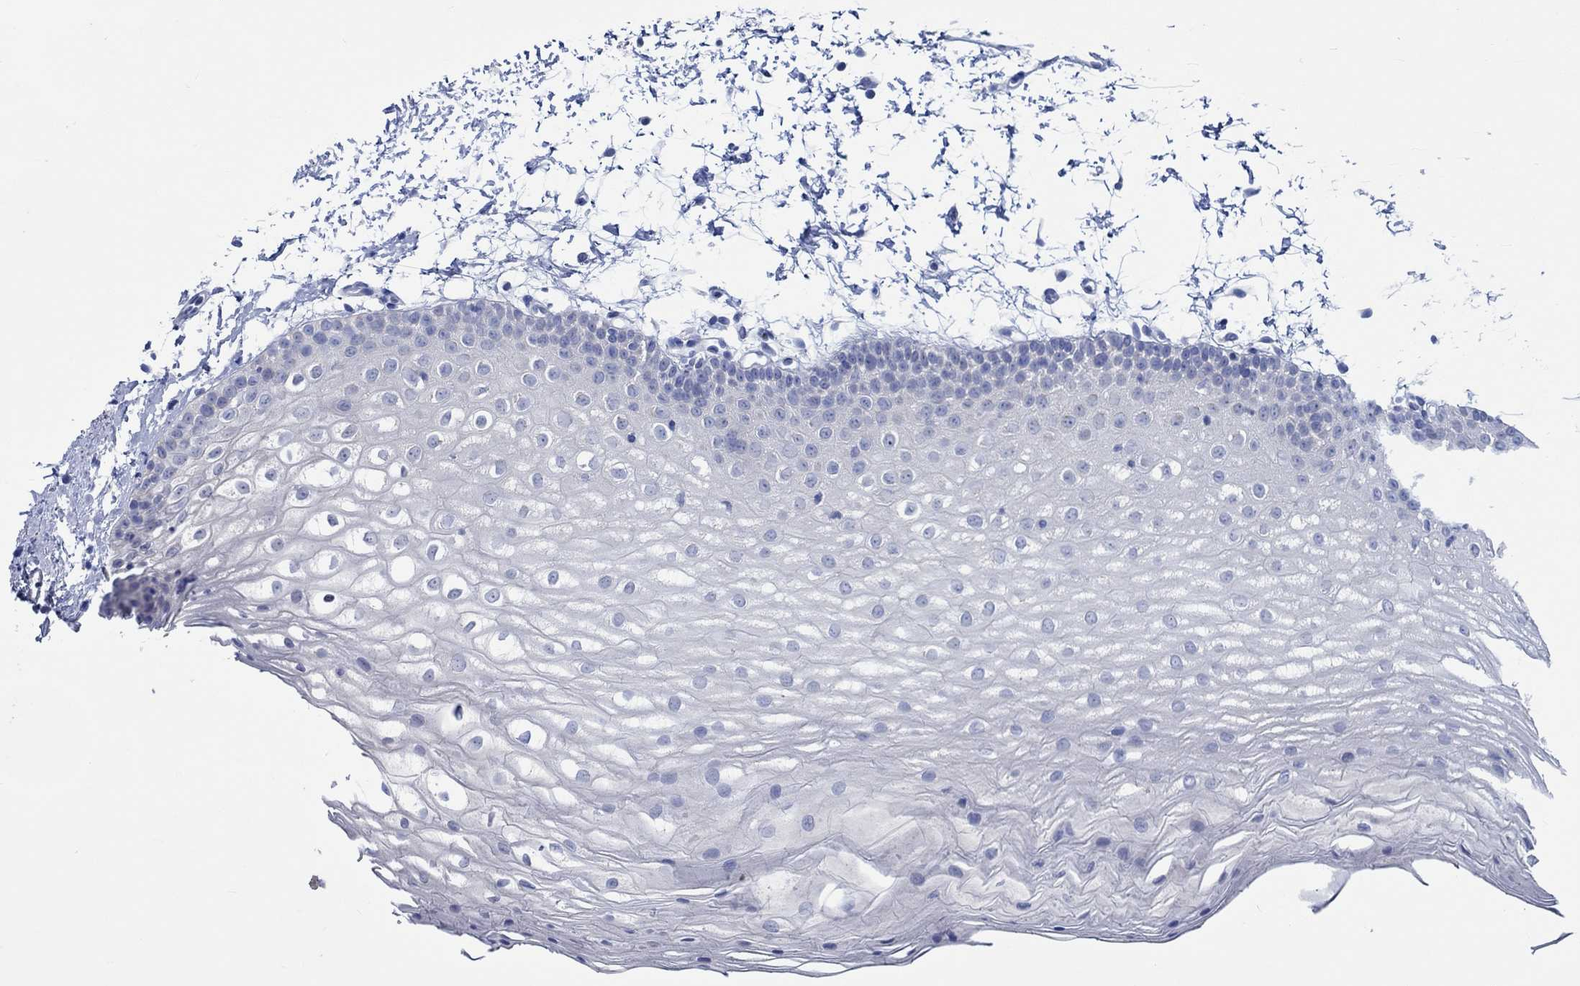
{"staining": {"intensity": "negative", "quantity": "none", "location": "none"}, "tissue": "oral mucosa", "cell_type": "Squamous epithelial cells", "image_type": "normal", "snomed": [{"axis": "morphology", "description": "Normal tissue, NOS"}, {"axis": "topography", "description": "Oral tissue"}], "caption": "High power microscopy image of an immunohistochemistry (IHC) image of normal oral mucosa, revealing no significant staining in squamous epithelial cells. The staining was performed using DAB to visualize the protein expression in brown, while the nuclei were stained in blue with hematoxylin (Magnification: 20x).", "gene": "PTPRN2", "patient": {"sex": "male", "age": 72}}